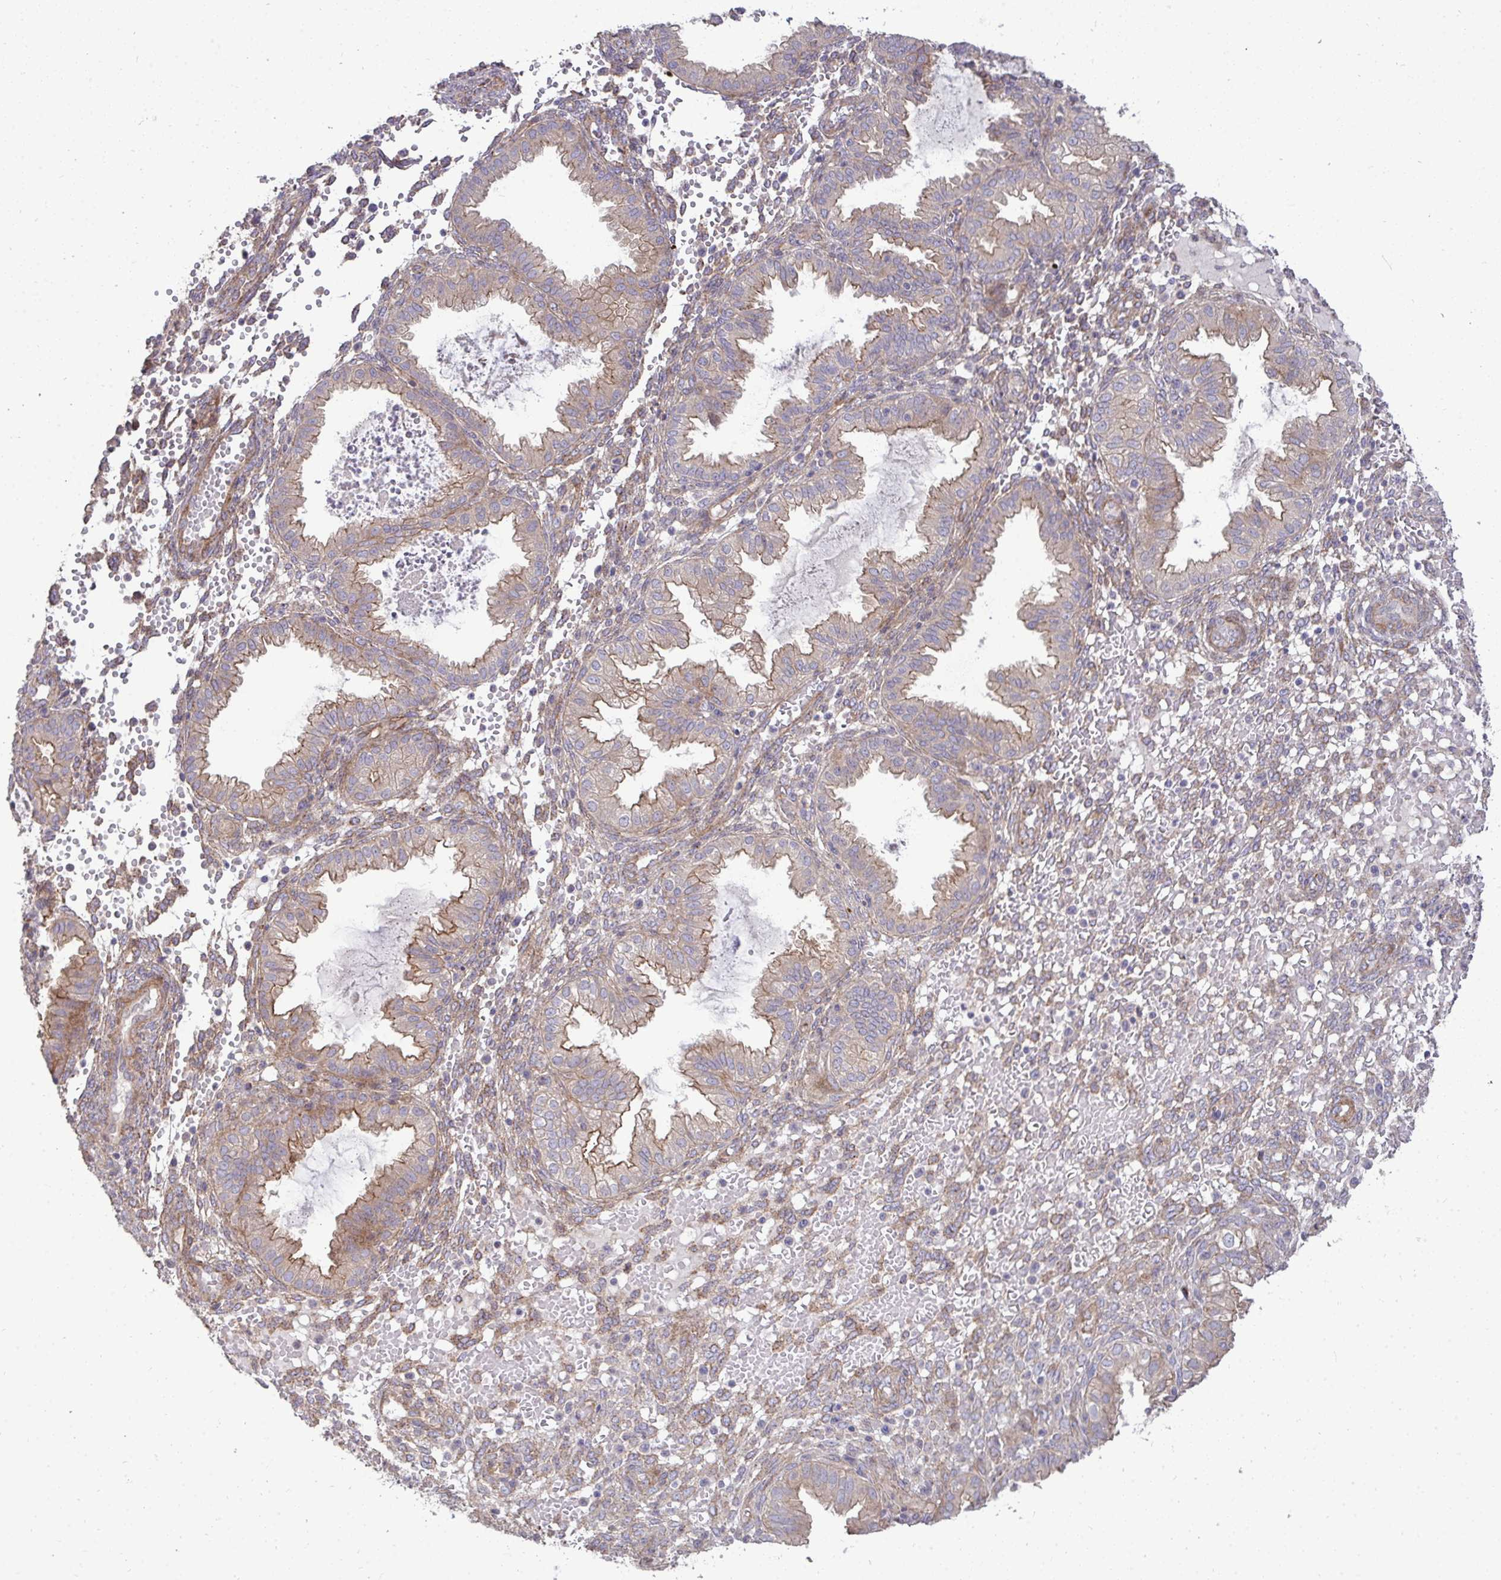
{"staining": {"intensity": "weak", "quantity": "<25%", "location": "cytoplasmic/membranous"}, "tissue": "endometrium", "cell_type": "Cells in endometrial stroma", "image_type": "normal", "snomed": [{"axis": "morphology", "description": "Normal tissue, NOS"}, {"axis": "topography", "description": "Endometrium"}], "caption": "An IHC image of normal endometrium is shown. There is no staining in cells in endometrial stroma of endometrium.", "gene": "SH2D1B", "patient": {"sex": "female", "age": 33}}